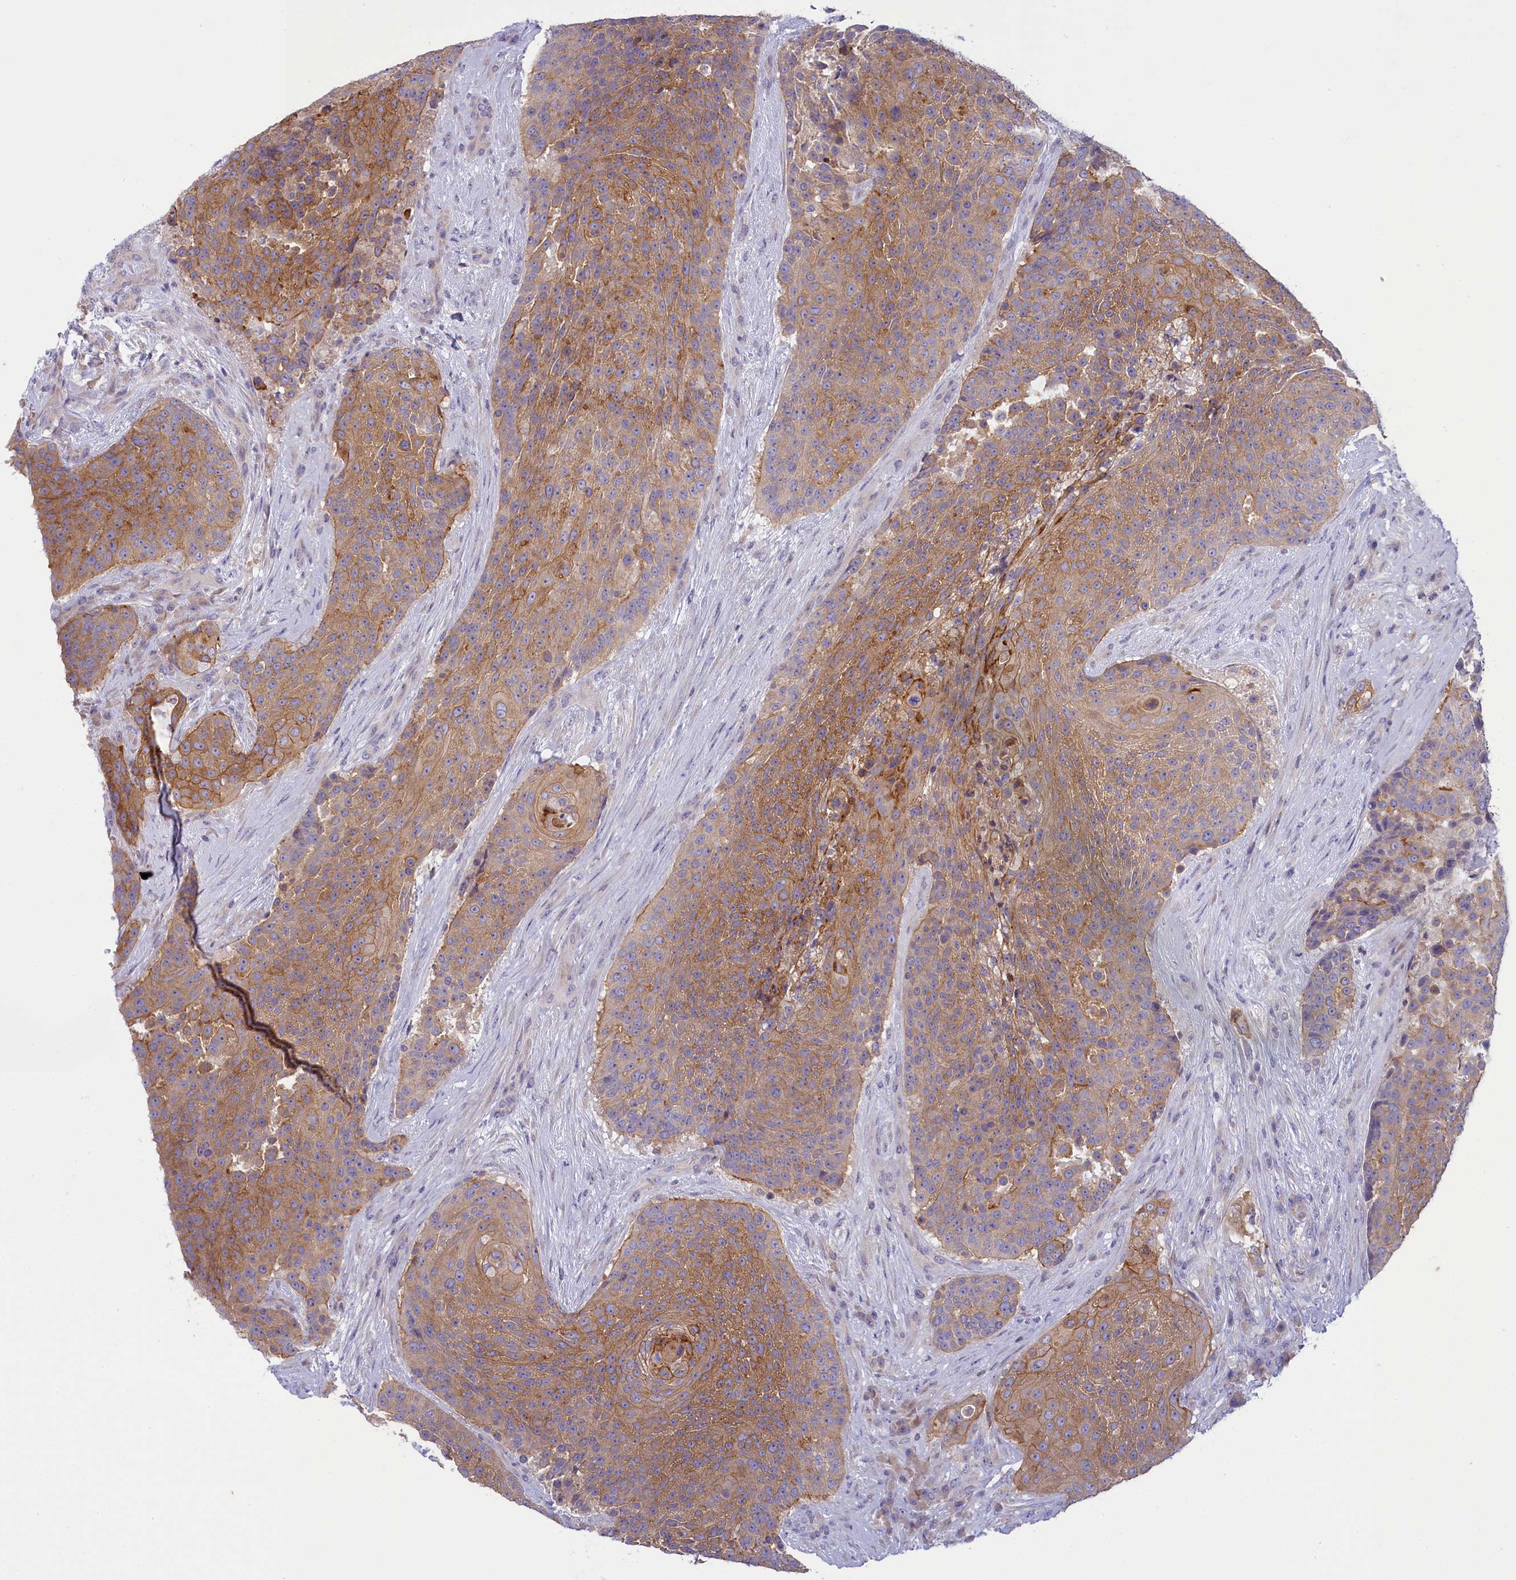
{"staining": {"intensity": "moderate", "quantity": ">75%", "location": "cytoplasmic/membranous"}, "tissue": "urothelial cancer", "cell_type": "Tumor cells", "image_type": "cancer", "snomed": [{"axis": "morphology", "description": "Urothelial carcinoma, High grade"}, {"axis": "topography", "description": "Urinary bladder"}], "caption": "Brown immunohistochemical staining in high-grade urothelial carcinoma exhibits moderate cytoplasmic/membranous positivity in approximately >75% of tumor cells. (Stains: DAB in brown, nuclei in blue, Microscopy: brightfield microscopy at high magnification).", "gene": "CORO2A", "patient": {"sex": "female", "age": 63}}